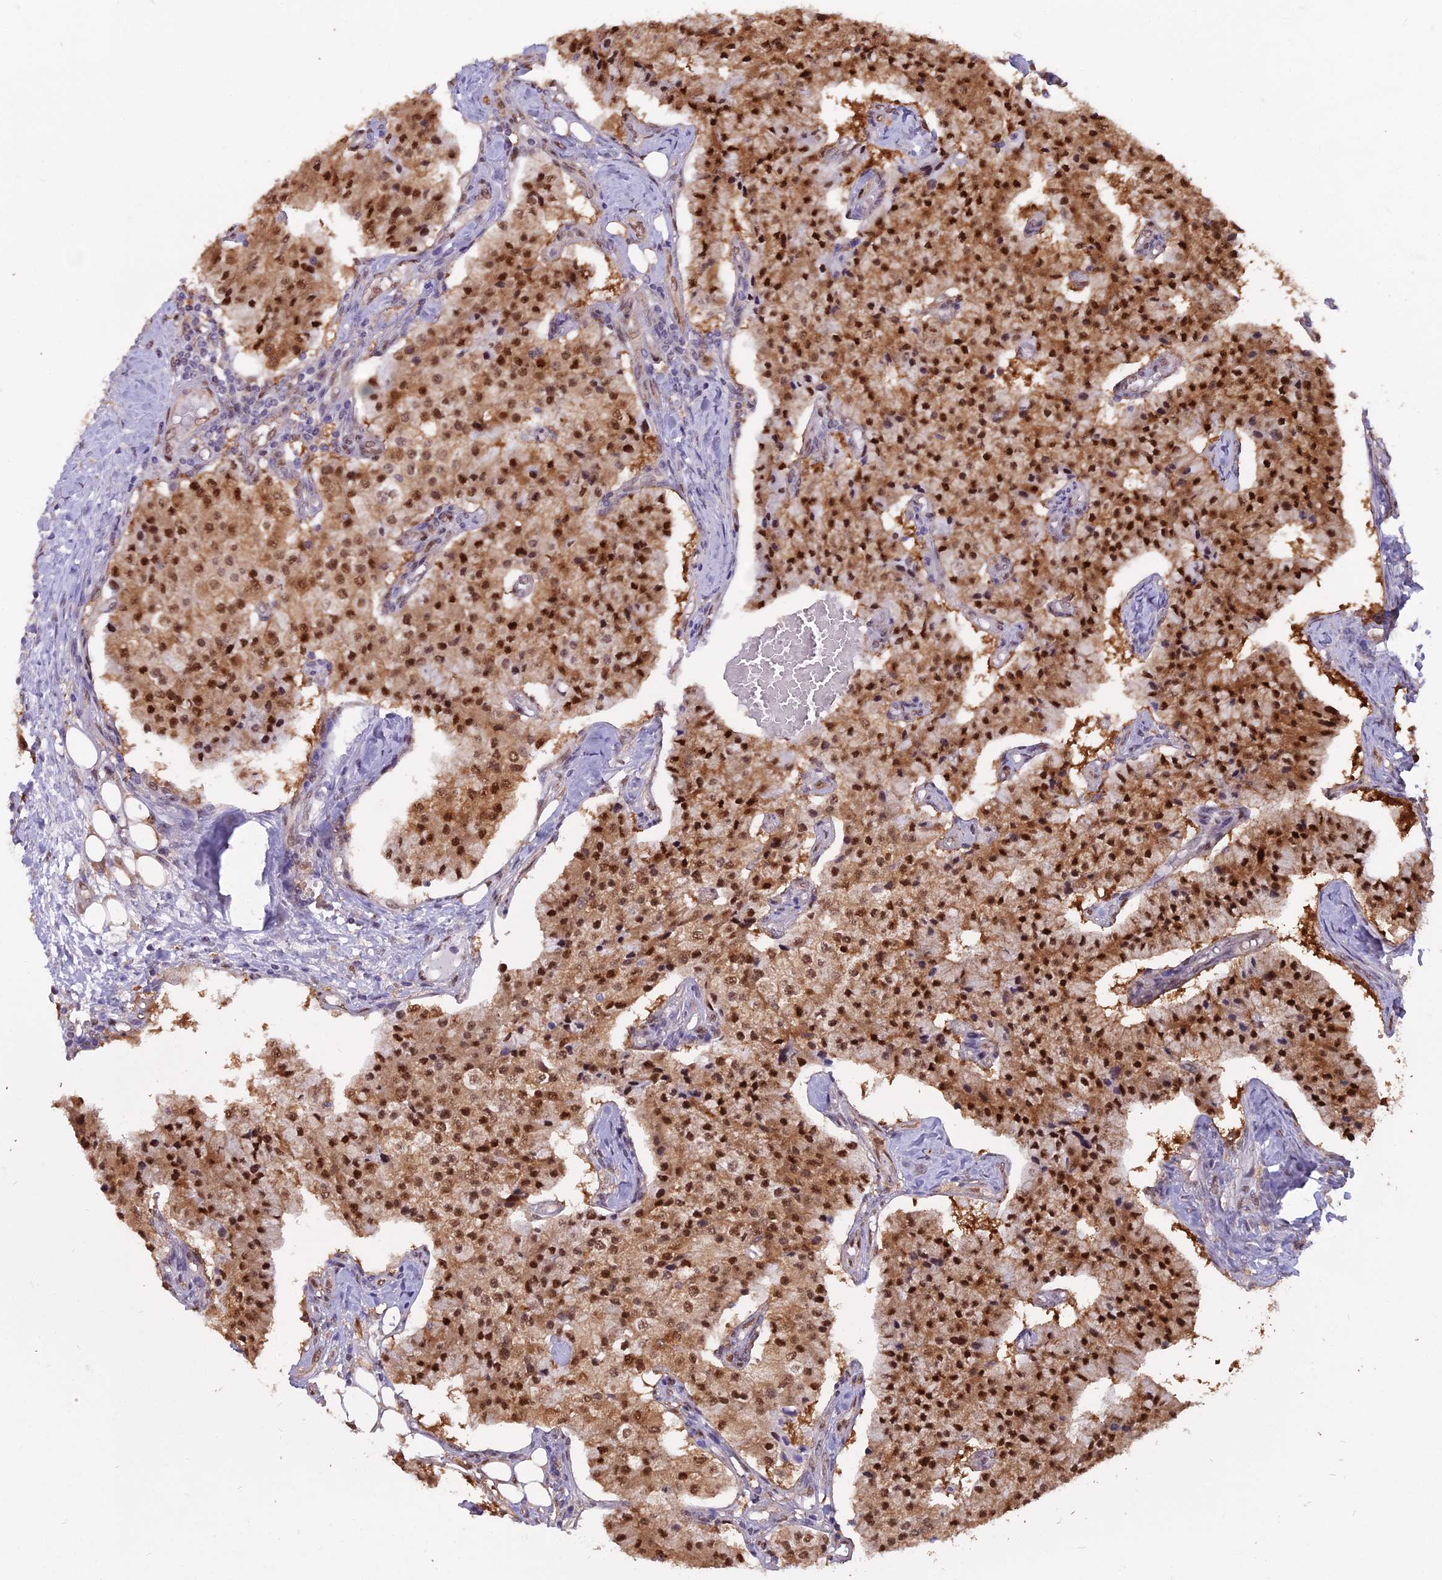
{"staining": {"intensity": "strong", "quantity": ">75%", "location": "cytoplasmic/membranous,nuclear"}, "tissue": "carcinoid", "cell_type": "Tumor cells", "image_type": "cancer", "snomed": [{"axis": "morphology", "description": "Carcinoid, malignant, NOS"}, {"axis": "topography", "description": "Colon"}], "caption": "This photomicrograph reveals IHC staining of carcinoid, with high strong cytoplasmic/membranous and nuclear expression in approximately >75% of tumor cells.", "gene": "NPEPL1", "patient": {"sex": "female", "age": 52}}